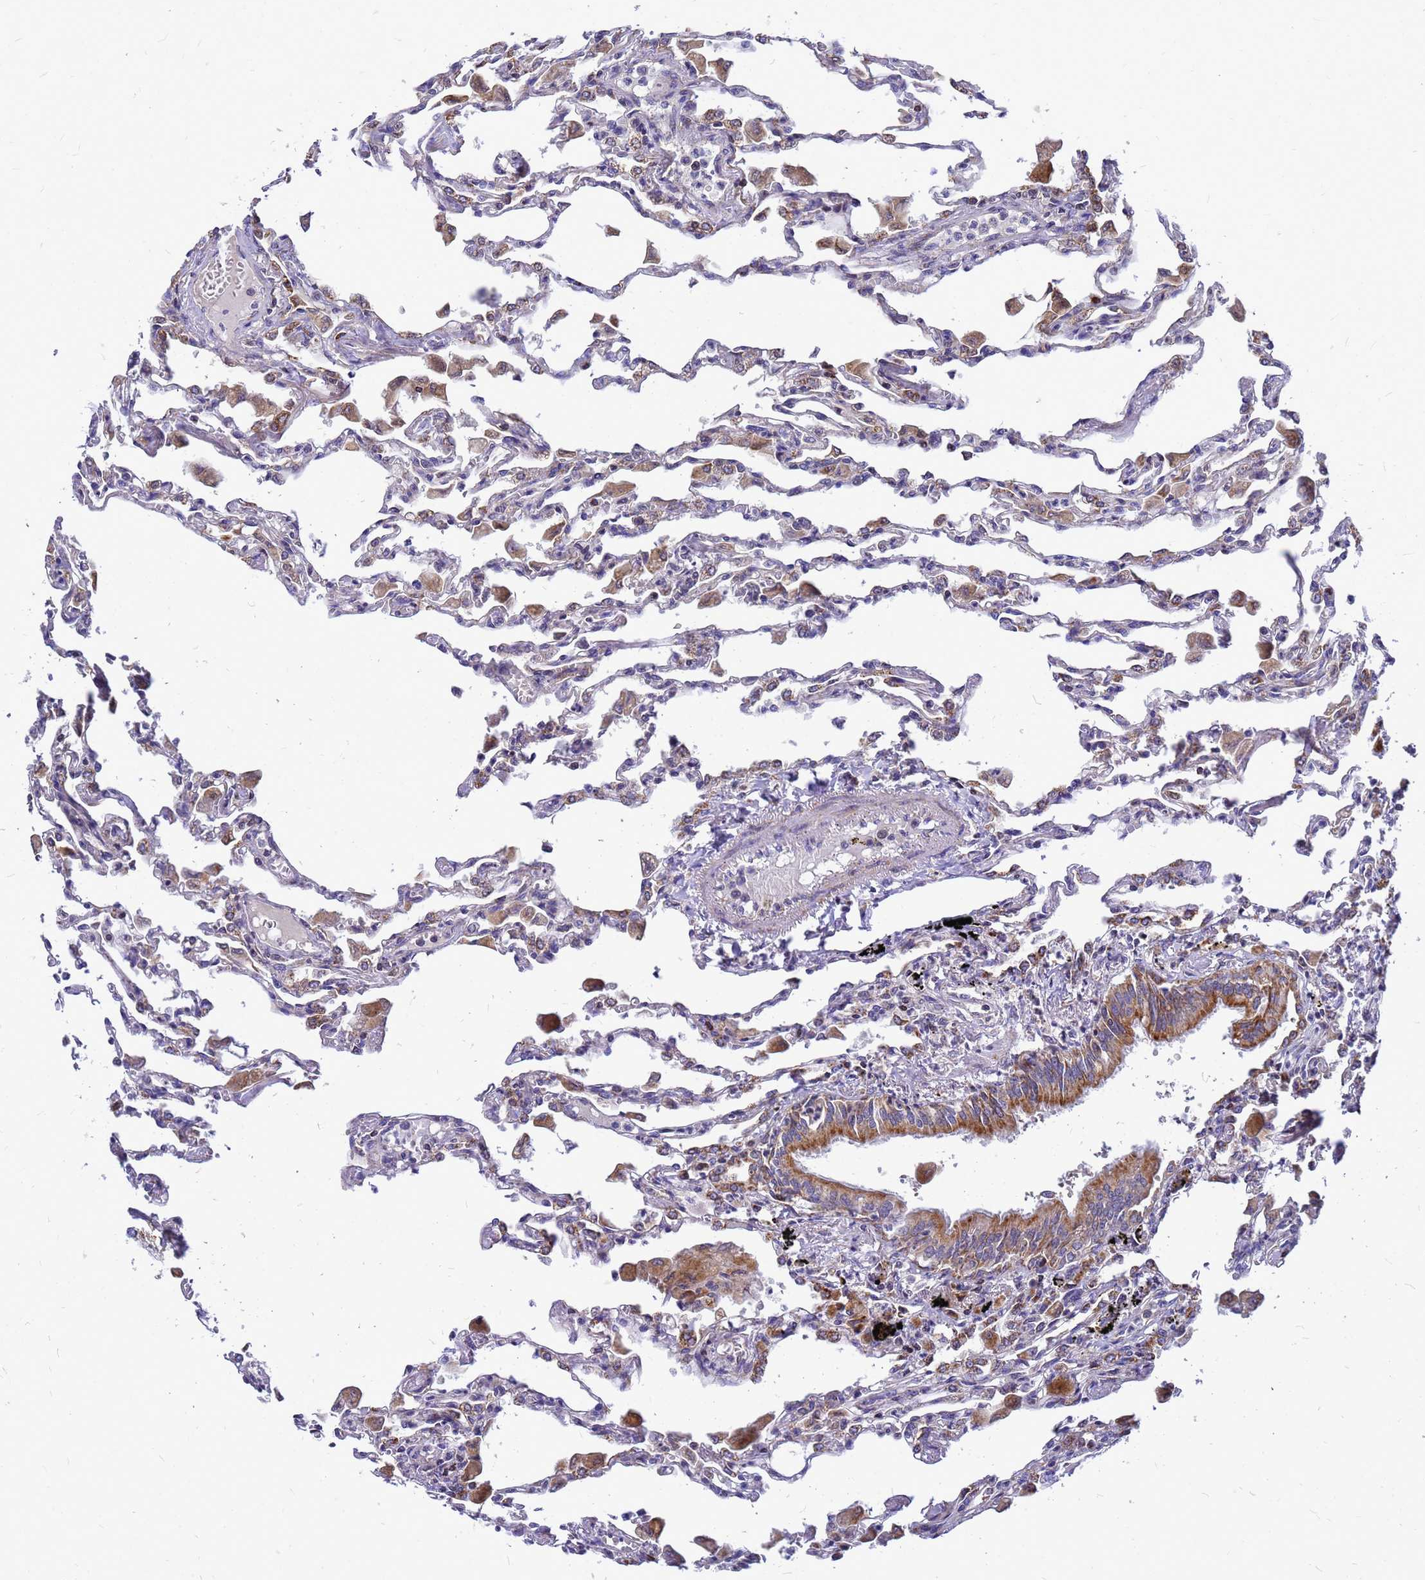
{"staining": {"intensity": "negative", "quantity": "none", "location": "none"}, "tissue": "lung", "cell_type": "Alveolar cells", "image_type": "normal", "snomed": [{"axis": "morphology", "description": "Normal tissue, NOS"}, {"axis": "topography", "description": "Bronchus"}, {"axis": "topography", "description": "Lung"}], "caption": "DAB (3,3'-diaminobenzidine) immunohistochemical staining of benign human lung demonstrates no significant positivity in alveolar cells. The staining was performed using DAB (3,3'-diaminobenzidine) to visualize the protein expression in brown, while the nuclei were stained in blue with hematoxylin (Magnification: 20x).", "gene": "CMC4", "patient": {"sex": "female", "age": 49}}